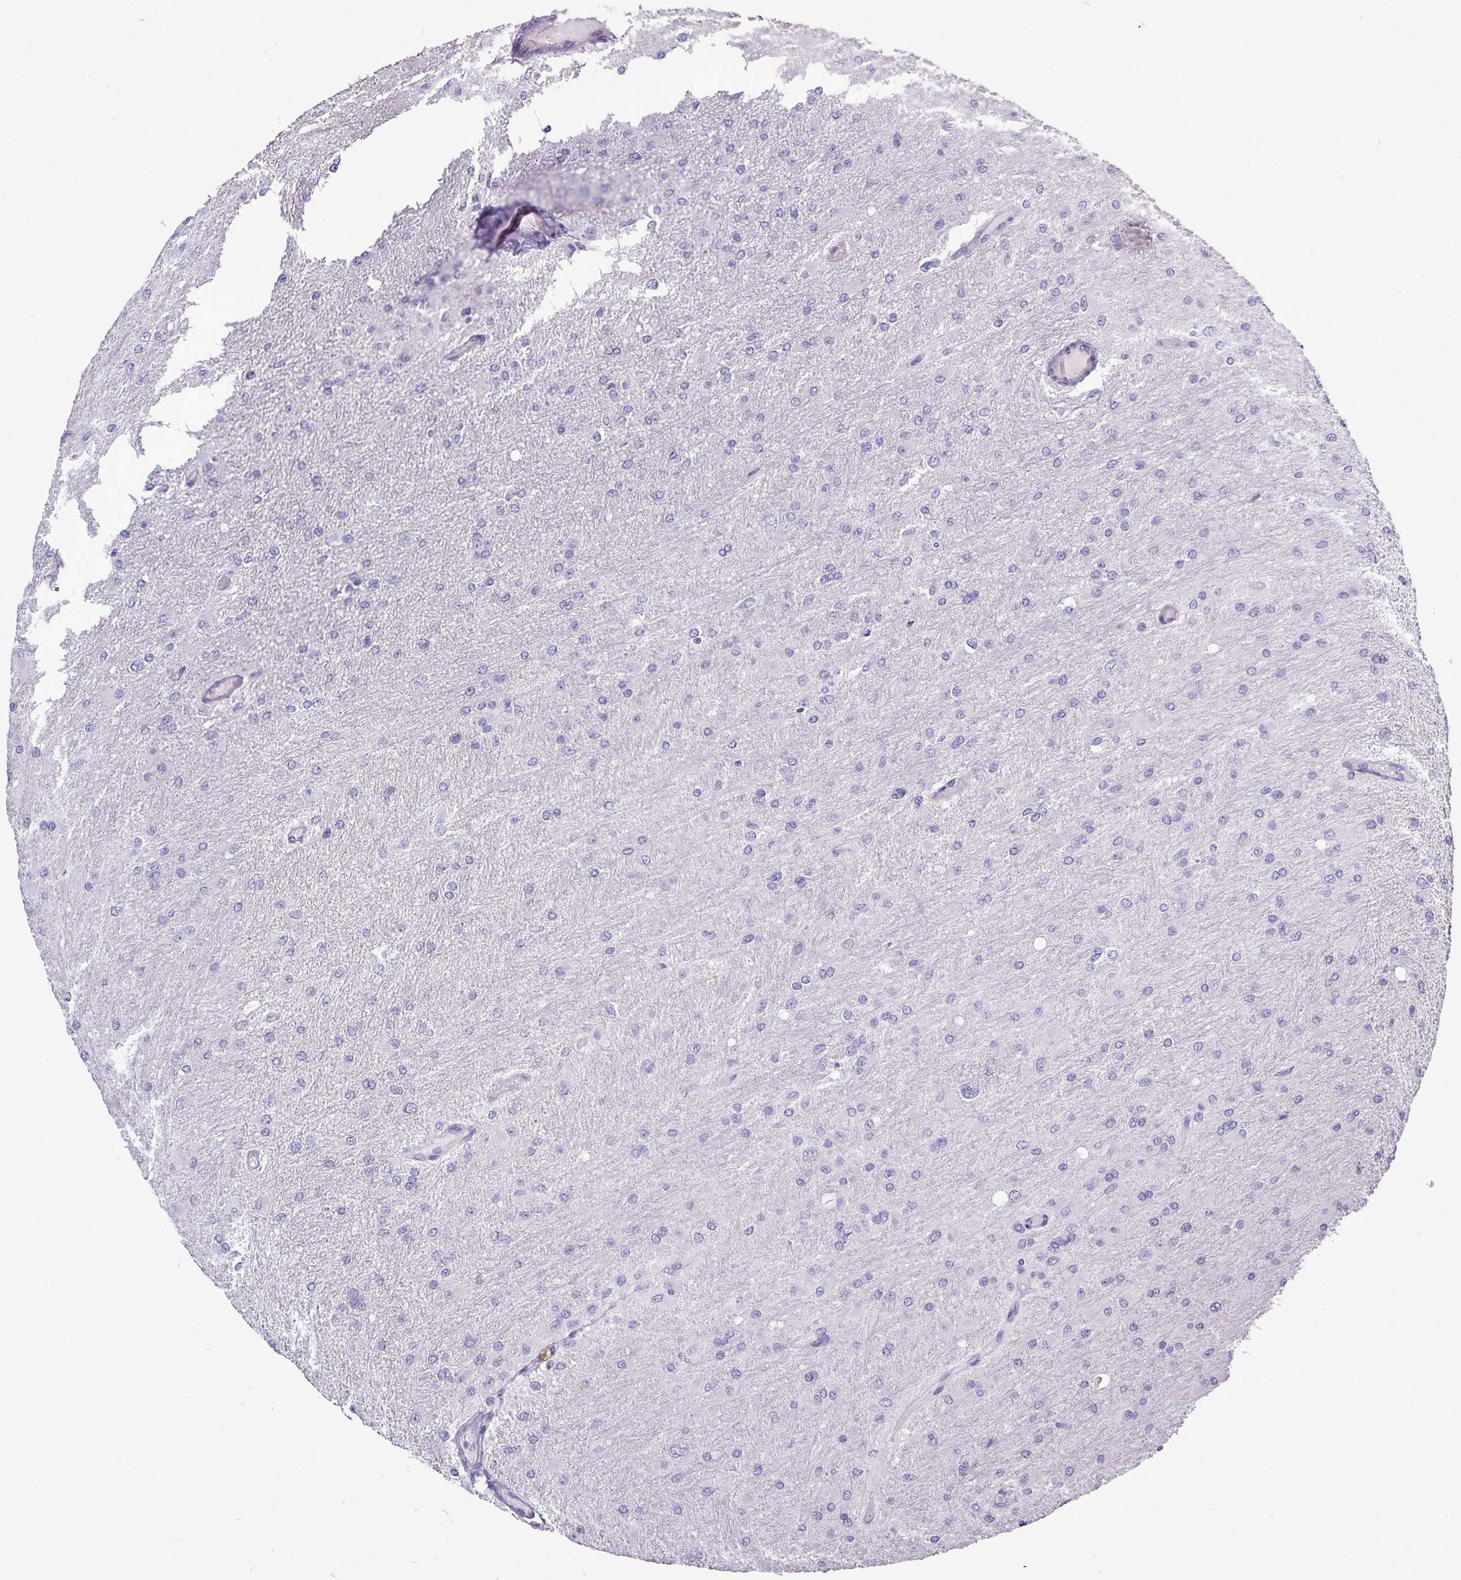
{"staining": {"intensity": "negative", "quantity": "none", "location": "none"}, "tissue": "glioma", "cell_type": "Tumor cells", "image_type": "cancer", "snomed": [{"axis": "morphology", "description": "Glioma, malignant, High grade"}, {"axis": "topography", "description": "Cerebral cortex"}], "caption": "Tumor cells are negative for protein expression in human glioma. (DAB IHC with hematoxylin counter stain).", "gene": "TMEM91", "patient": {"sex": "female", "age": 36}}